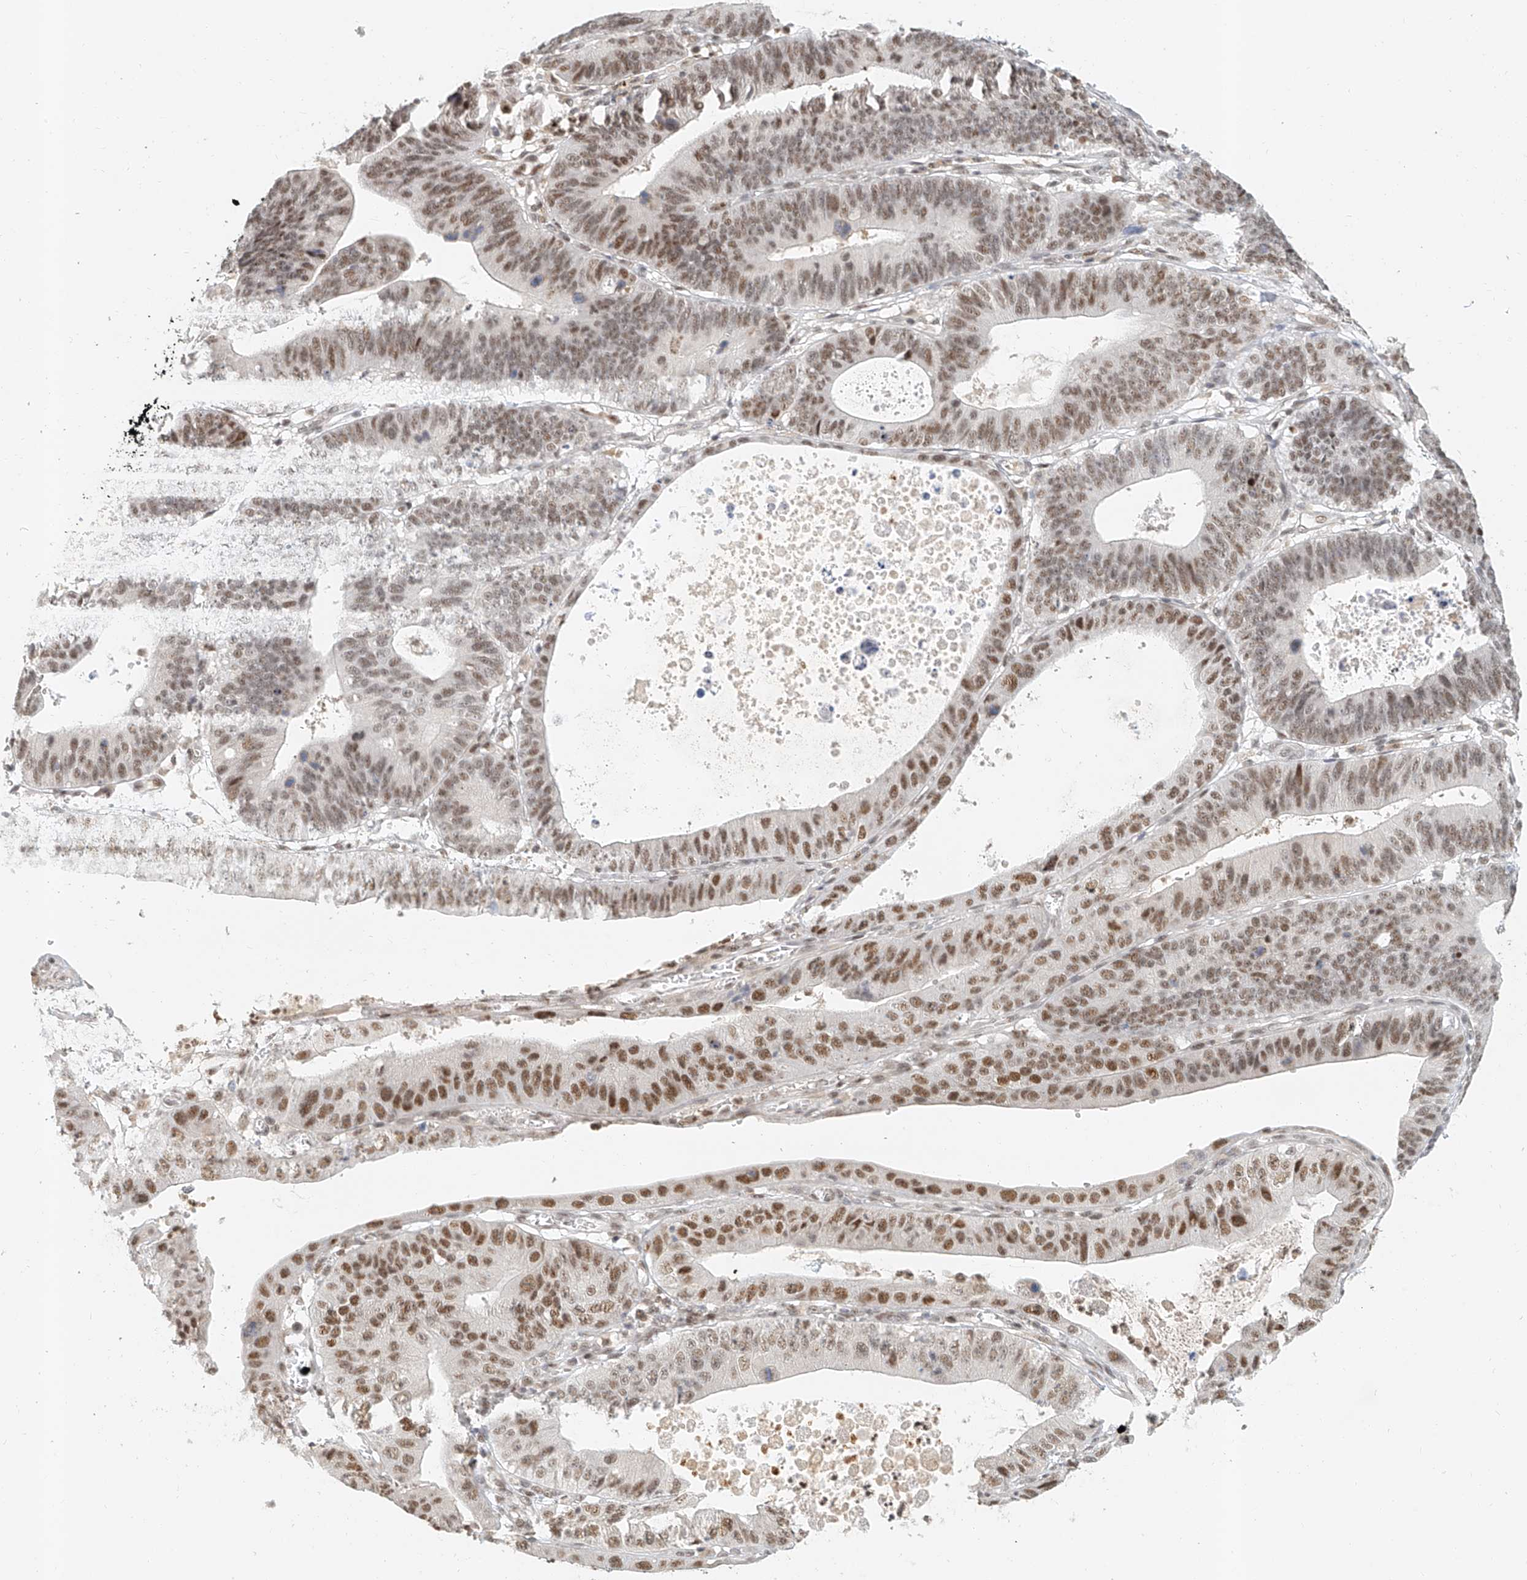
{"staining": {"intensity": "moderate", "quantity": ">75%", "location": "nuclear"}, "tissue": "stomach cancer", "cell_type": "Tumor cells", "image_type": "cancer", "snomed": [{"axis": "morphology", "description": "Adenocarcinoma, NOS"}, {"axis": "topography", "description": "Stomach"}], "caption": "The micrograph demonstrates a brown stain indicating the presence of a protein in the nuclear of tumor cells in adenocarcinoma (stomach).", "gene": "CXorf58", "patient": {"sex": "male", "age": 59}}